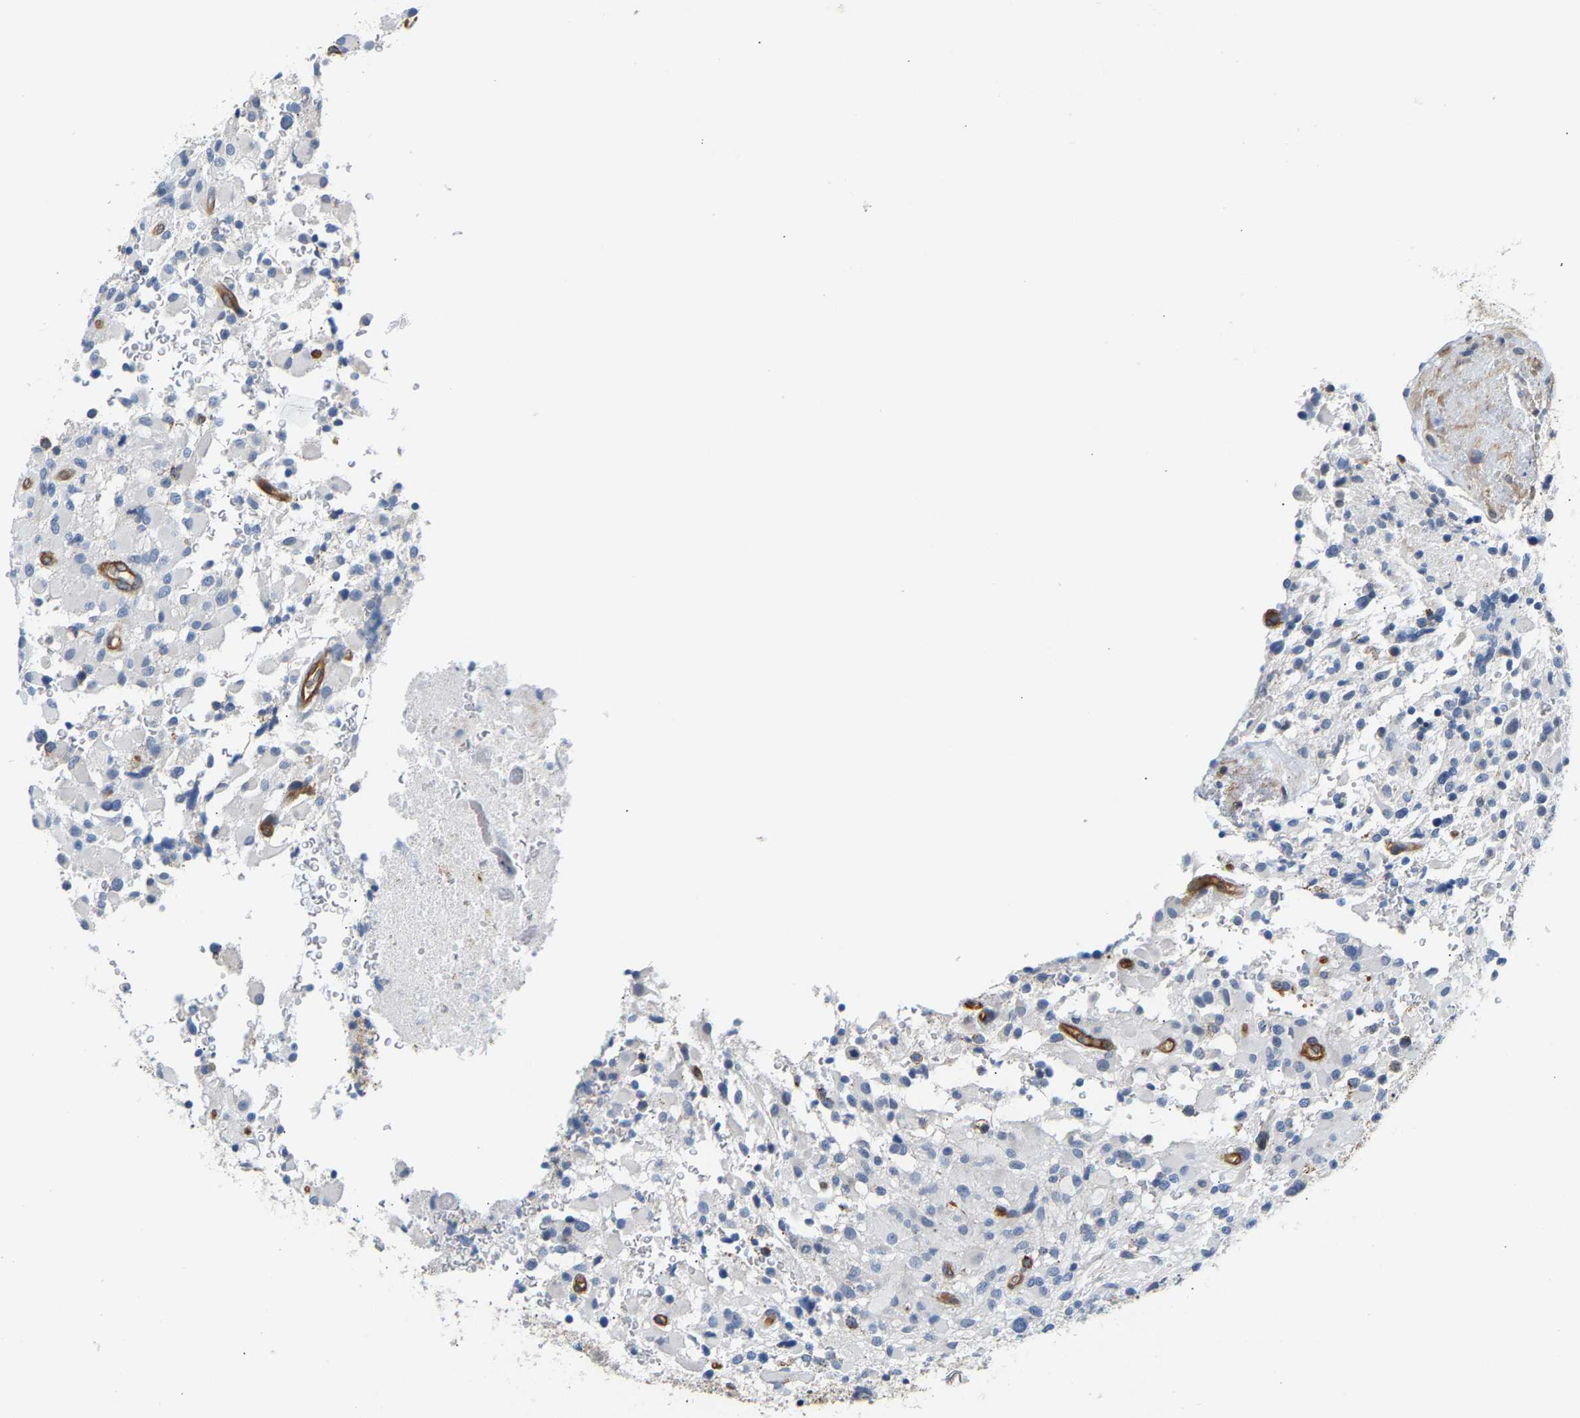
{"staining": {"intensity": "negative", "quantity": "none", "location": "none"}, "tissue": "glioma", "cell_type": "Tumor cells", "image_type": "cancer", "snomed": [{"axis": "morphology", "description": "Glioma, malignant, High grade"}, {"axis": "topography", "description": "Brain"}], "caption": "A high-resolution histopathology image shows immunohistochemistry staining of malignant glioma (high-grade), which shows no significant staining in tumor cells. (Immunohistochemistry, brightfield microscopy, high magnification).", "gene": "PAWR", "patient": {"sex": "male", "age": 71}}